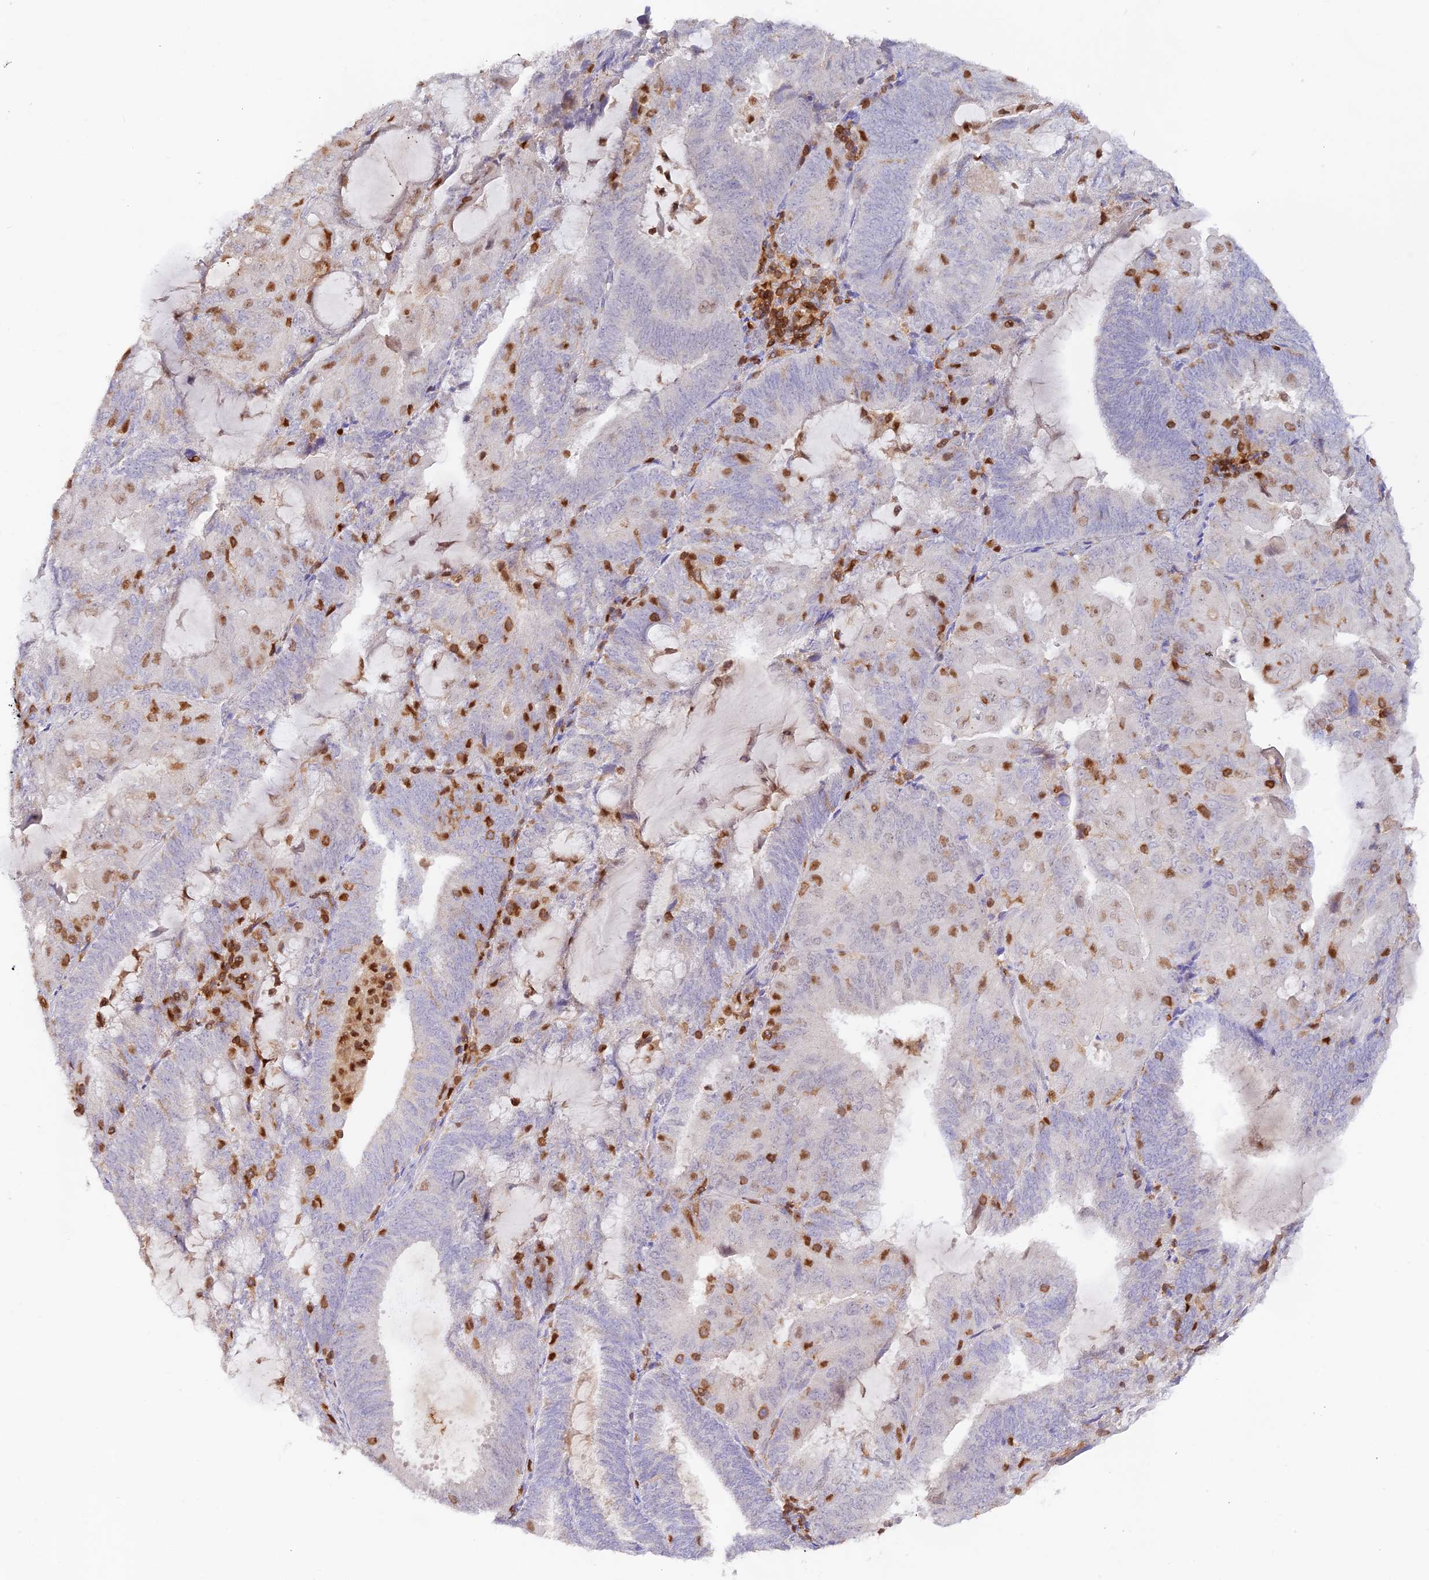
{"staining": {"intensity": "moderate", "quantity": "<25%", "location": "nuclear"}, "tissue": "endometrial cancer", "cell_type": "Tumor cells", "image_type": "cancer", "snomed": [{"axis": "morphology", "description": "Adenocarcinoma, NOS"}, {"axis": "topography", "description": "Endometrium"}], "caption": "A micrograph of human endometrial cancer stained for a protein shows moderate nuclear brown staining in tumor cells. (IHC, brightfield microscopy, high magnification).", "gene": "DENND1C", "patient": {"sex": "female", "age": 81}}